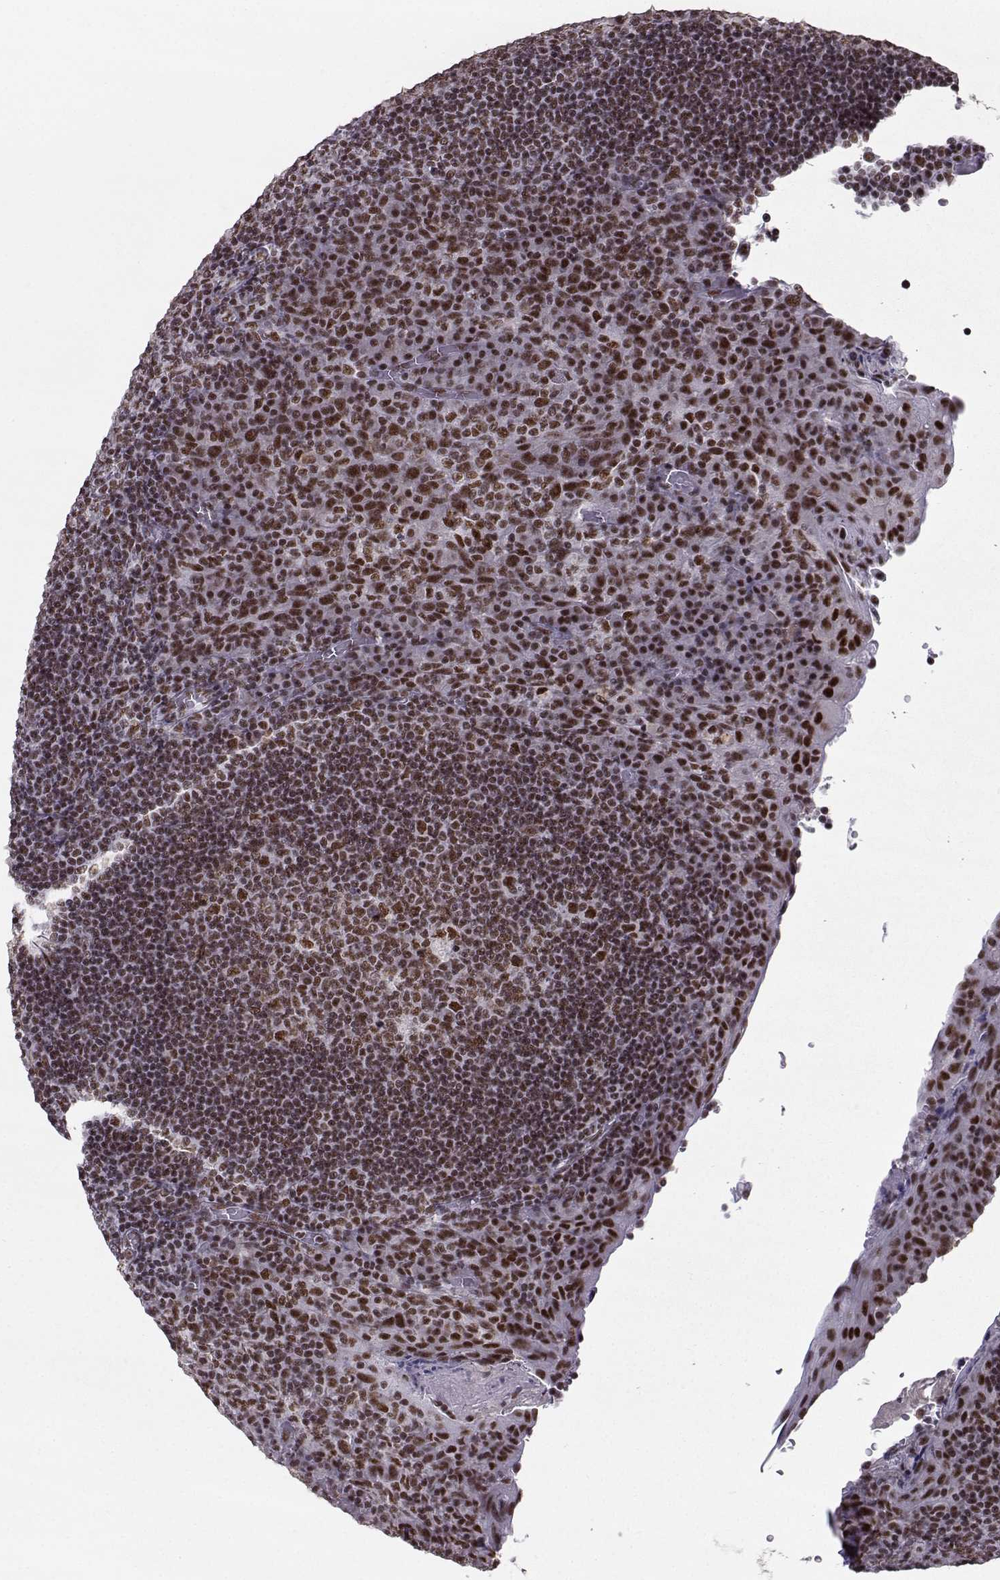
{"staining": {"intensity": "moderate", "quantity": ">75%", "location": "nuclear"}, "tissue": "tonsil", "cell_type": "Germinal center cells", "image_type": "normal", "snomed": [{"axis": "morphology", "description": "Normal tissue, NOS"}, {"axis": "topography", "description": "Tonsil"}], "caption": "Benign tonsil was stained to show a protein in brown. There is medium levels of moderate nuclear staining in about >75% of germinal center cells. (DAB (3,3'-diaminobenzidine) IHC with brightfield microscopy, high magnification).", "gene": "SNRPB2", "patient": {"sex": "male", "age": 17}}